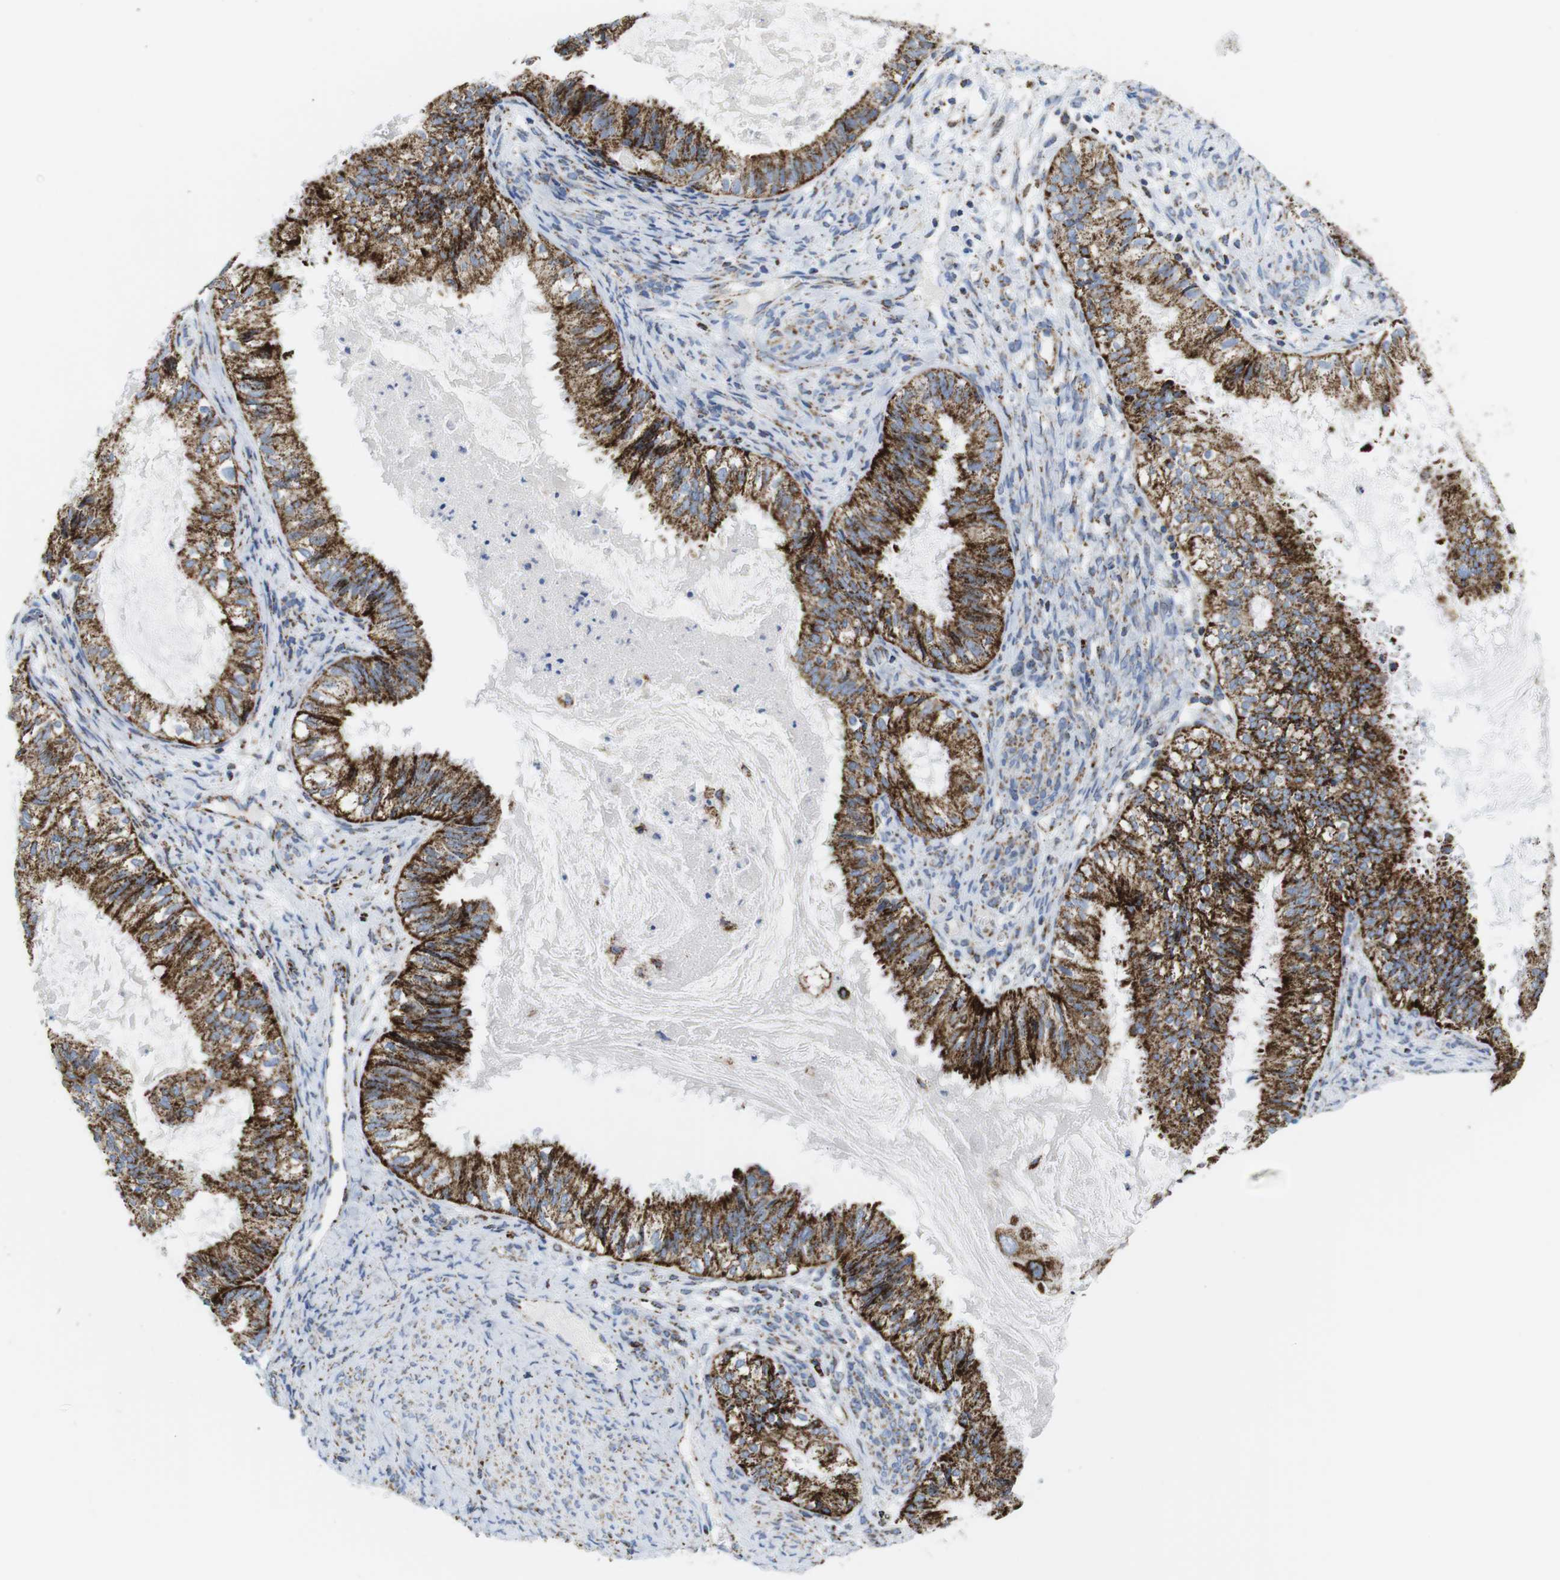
{"staining": {"intensity": "strong", "quantity": ">75%", "location": "cytoplasmic/membranous"}, "tissue": "cervical cancer", "cell_type": "Tumor cells", "image_type": "cancer", "snomed": [{"axis": "morphology", "description": "Normal tissue, NOS"}, {"axis": "morphology", "description": "Adenocarcinoma, NOS"}, {"axis": "topography", "description": "Cervix"}, {"axis": "topography", "description": "Endometrium"}], "caption": "Cervical adenocarcinoma stained with immunohistochemistry (IHC) shows strong cytoplasmic/membranous positivity in about >75% of tumor cells. Using DAB (brown) and hematoxylin (blue) stains, captured at high magnification using brightfield microscopy.", "gene": "ATP5PO", "patient": {"sex": "female", "age": 86}}